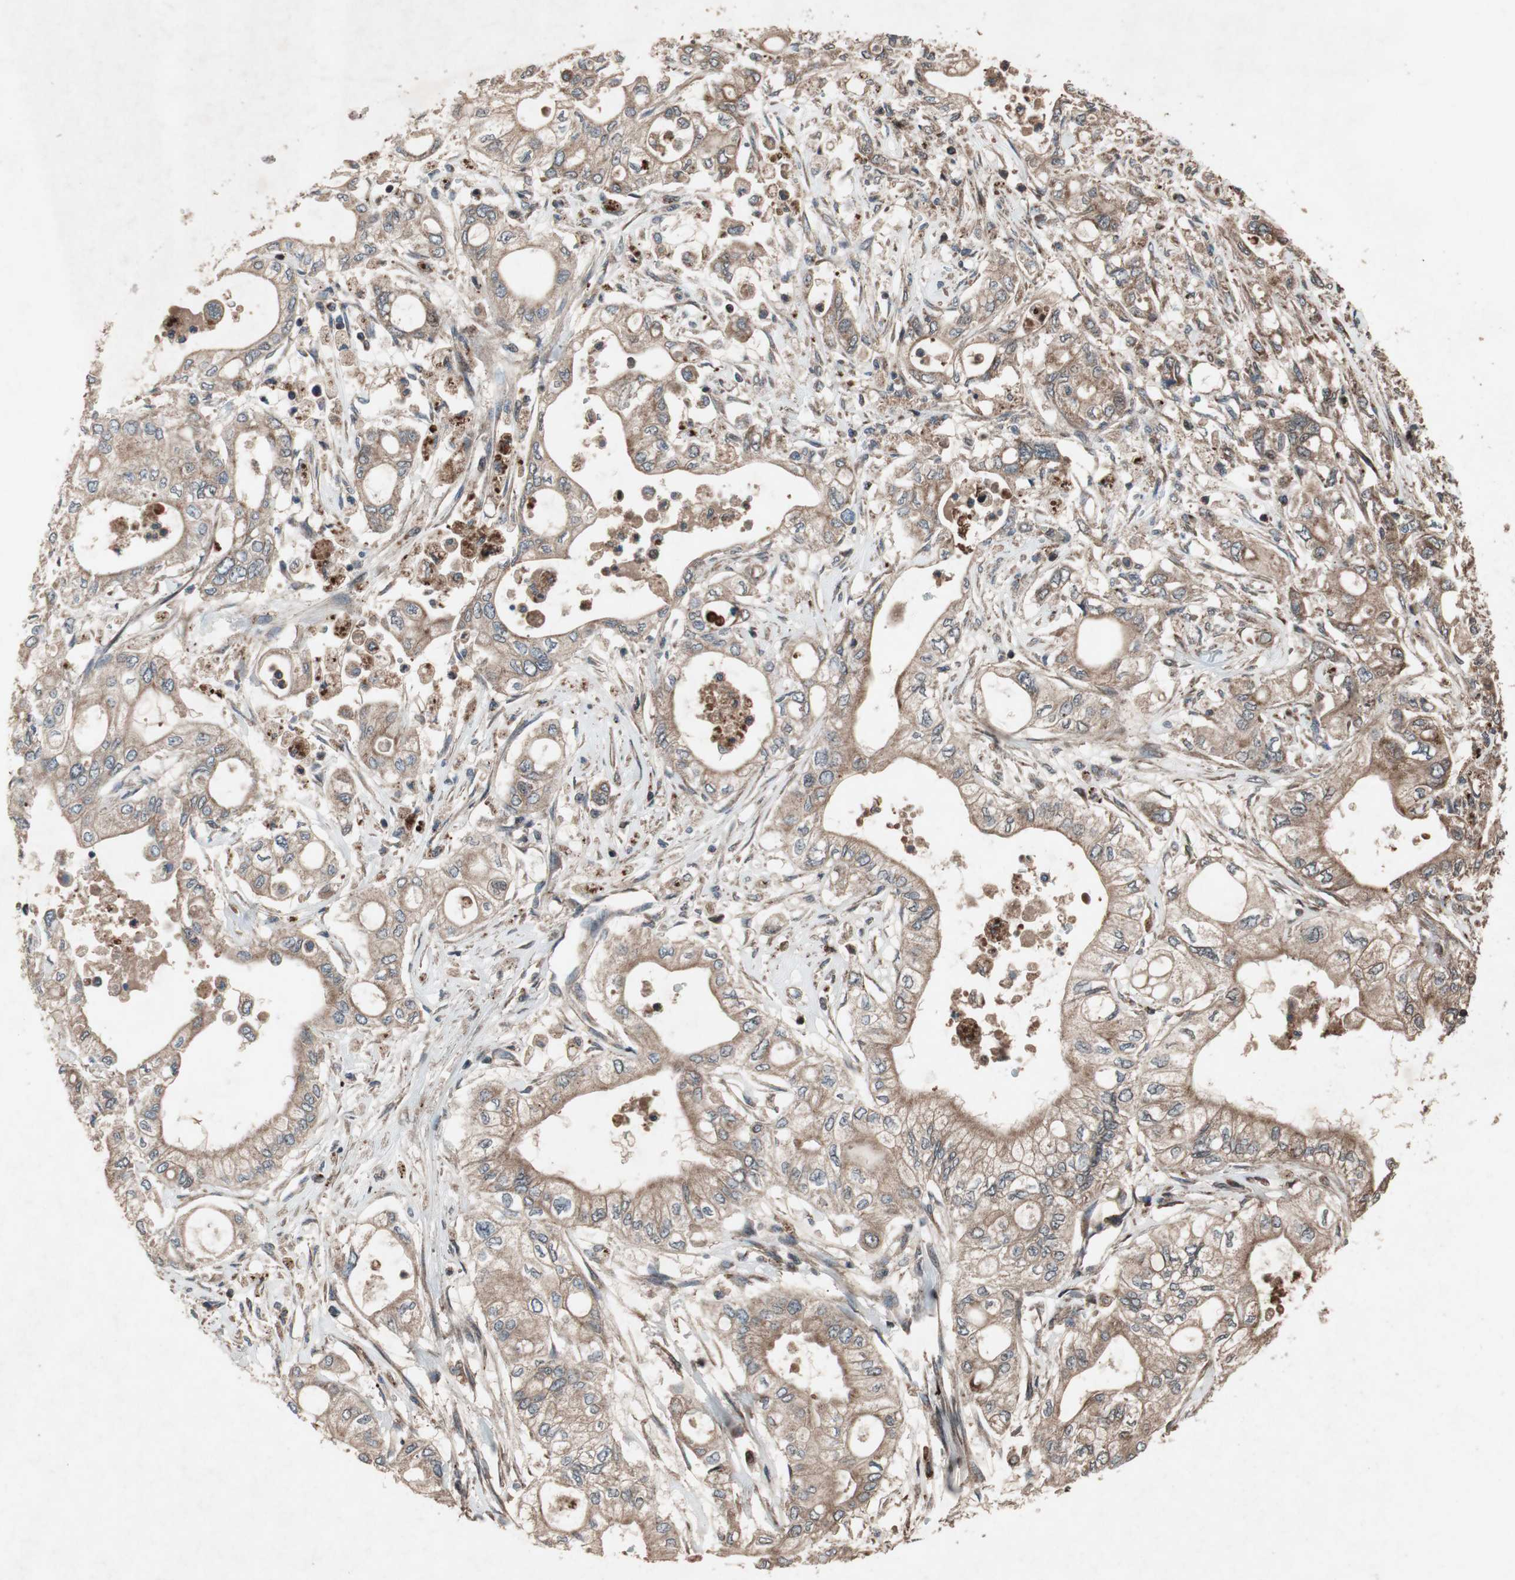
{"staining": {"intensity": "moderate", "quantity": ">75%", "location": "cytoplasmic/membranous"}, "tissue": "pancreatic cancer", "cell_type": "Tumor cells", "image_type": "cancer", "snomed": [{"axis": "morphology", "description": "Adenocarcinoma, NOS"}, {"axis": "topography", "description": "Pancreas"}], "caption": "Immunohistochemical staining of adenocarcinoma (pancreatic) shows moderate cytoplasmic/membranous protein staining in about >75% of tumor cells. (Brightfield microscopy of DAB IHC at high magnification).", "gene": "RAB1A", "patient": {"sex": "male", "age": 79}}